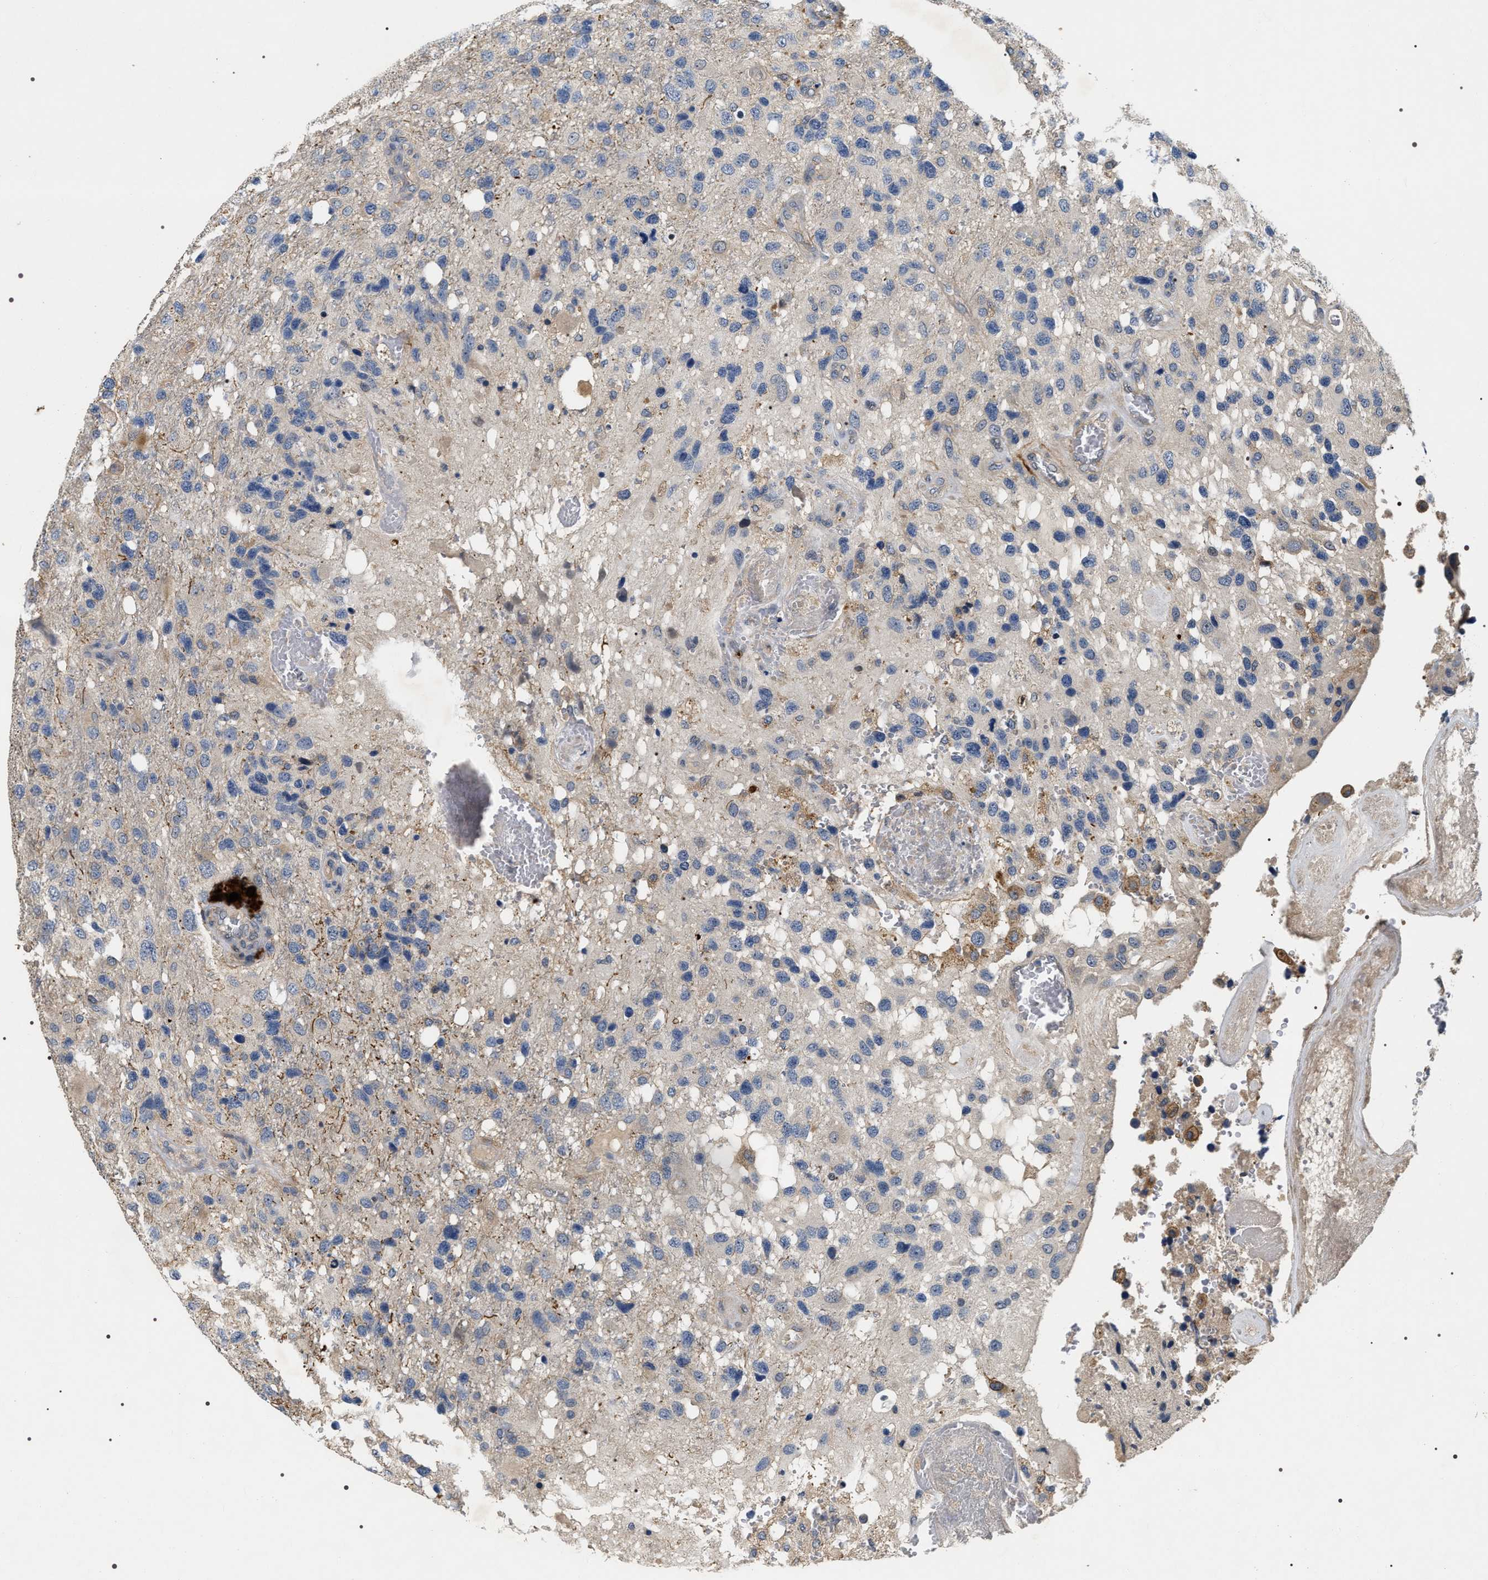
{"staining": {"intensity": "negative", "quantity": "none", "location": "none"}, "tissue": "glioma", "cell_type": "Tumor cells", "image_type": "cancer", "snomed": [{"axis": "morphology", "description": "Glioma, malignant, High grade"}, {"axis": "topography", "description": "Brain"}], "caption": "Immunohistochemistry (IHC) histopathology image of neoplastic tissue: human malignant glioma (high-grade) stained with DAB displays no significant protein staining in tumor cells.", "gene": "IFT81", "patient": {"sex": "male", "age": 36}}